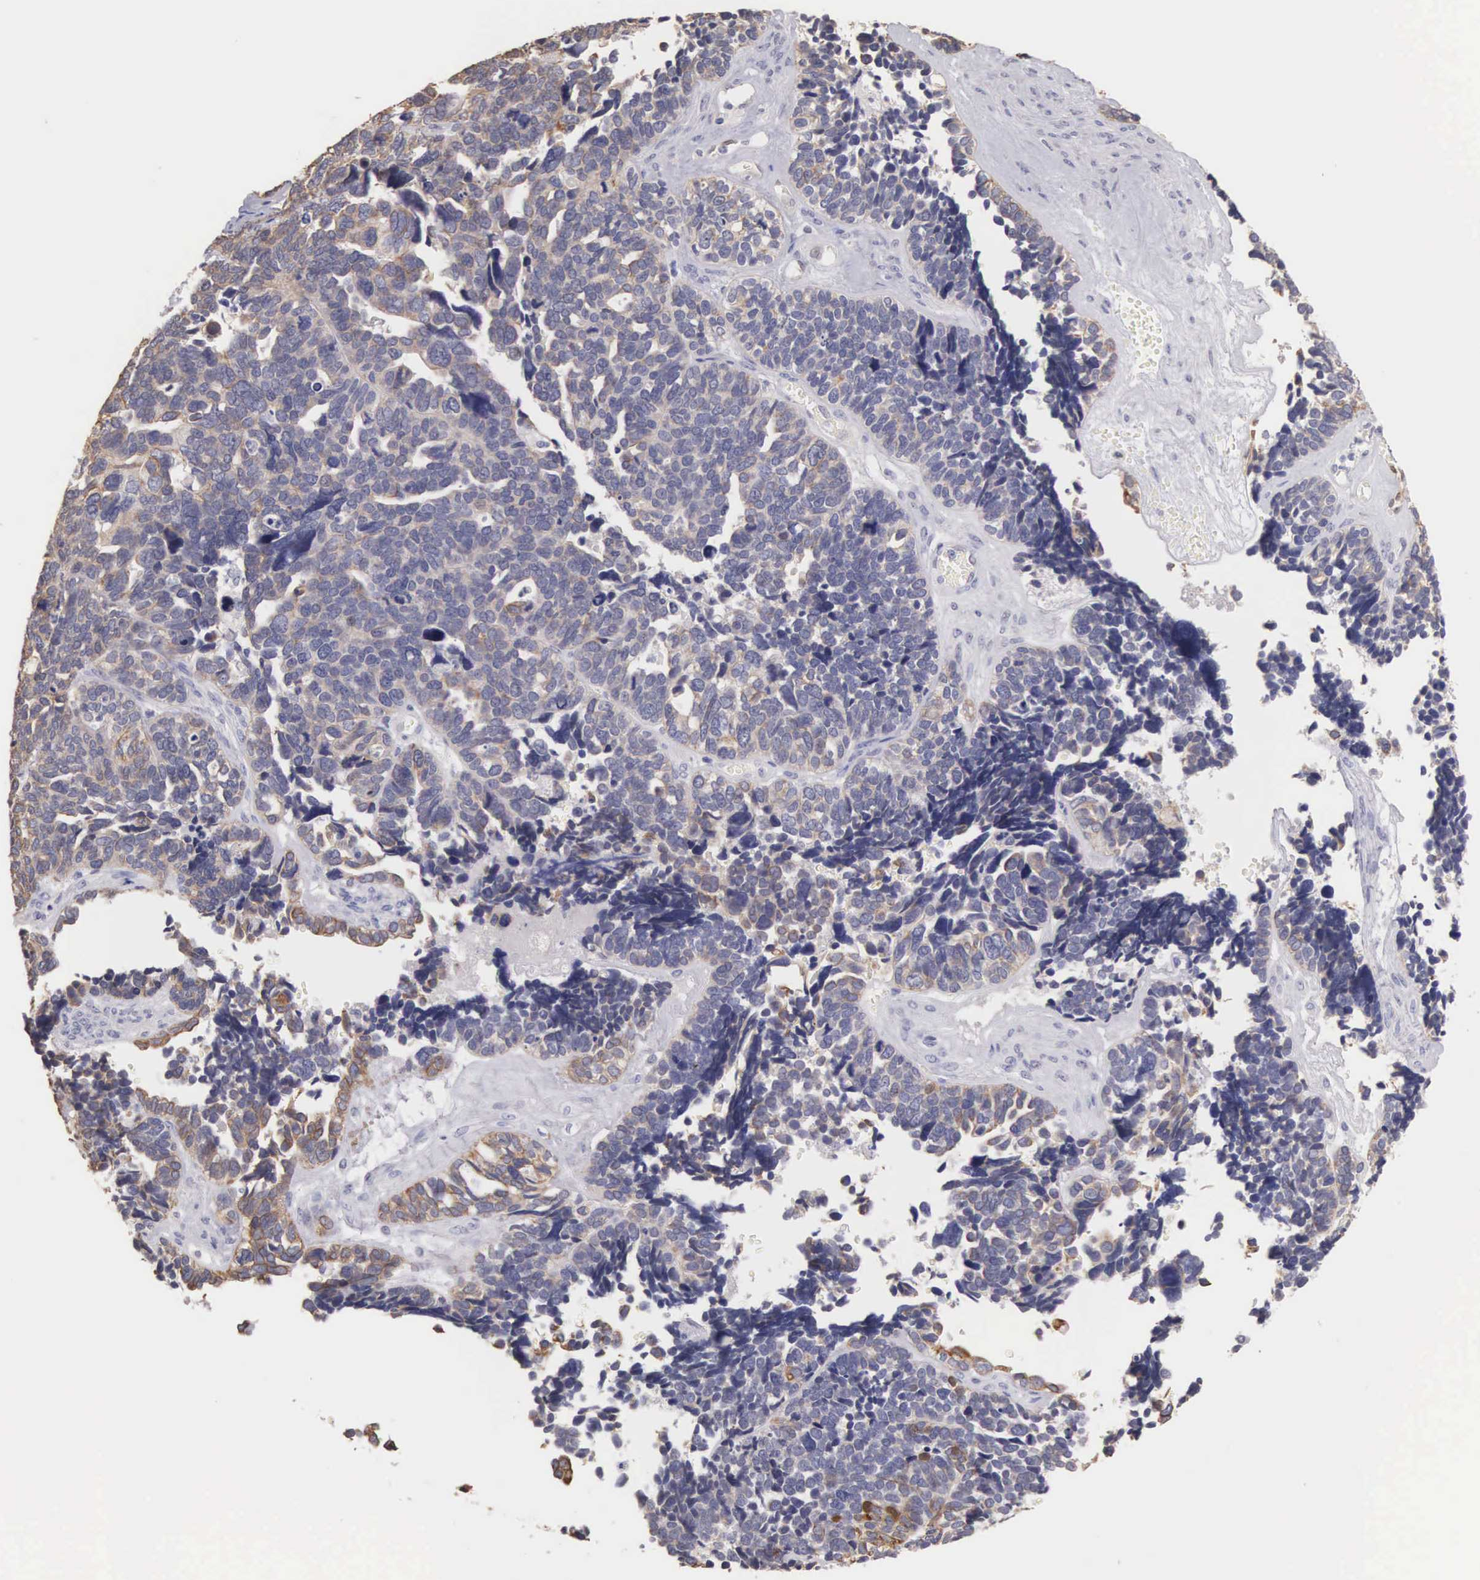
{"staining": {"intensity": "weak", "quantity": "<25%", "location": "cytoplasmic/membranous"}, "tissue": "ovarian cancer", "cell_type": "Tumor cells", "image_type": "cancer", "snomed": [{"axis": "morphology", "description": "Cystadenocarcinoma, serous, NOS"}, {"axis": "topography", "description": "Ovary"}], "caption": "IHC micrograph of neoplastic tissue: ovarian cancer stained with DAB (3,3'-diaminobenzidine) exhibits no significant protein staining in tumor cells.", "gene": "PIR", "patient": {"sex": "female", "age": 77}}